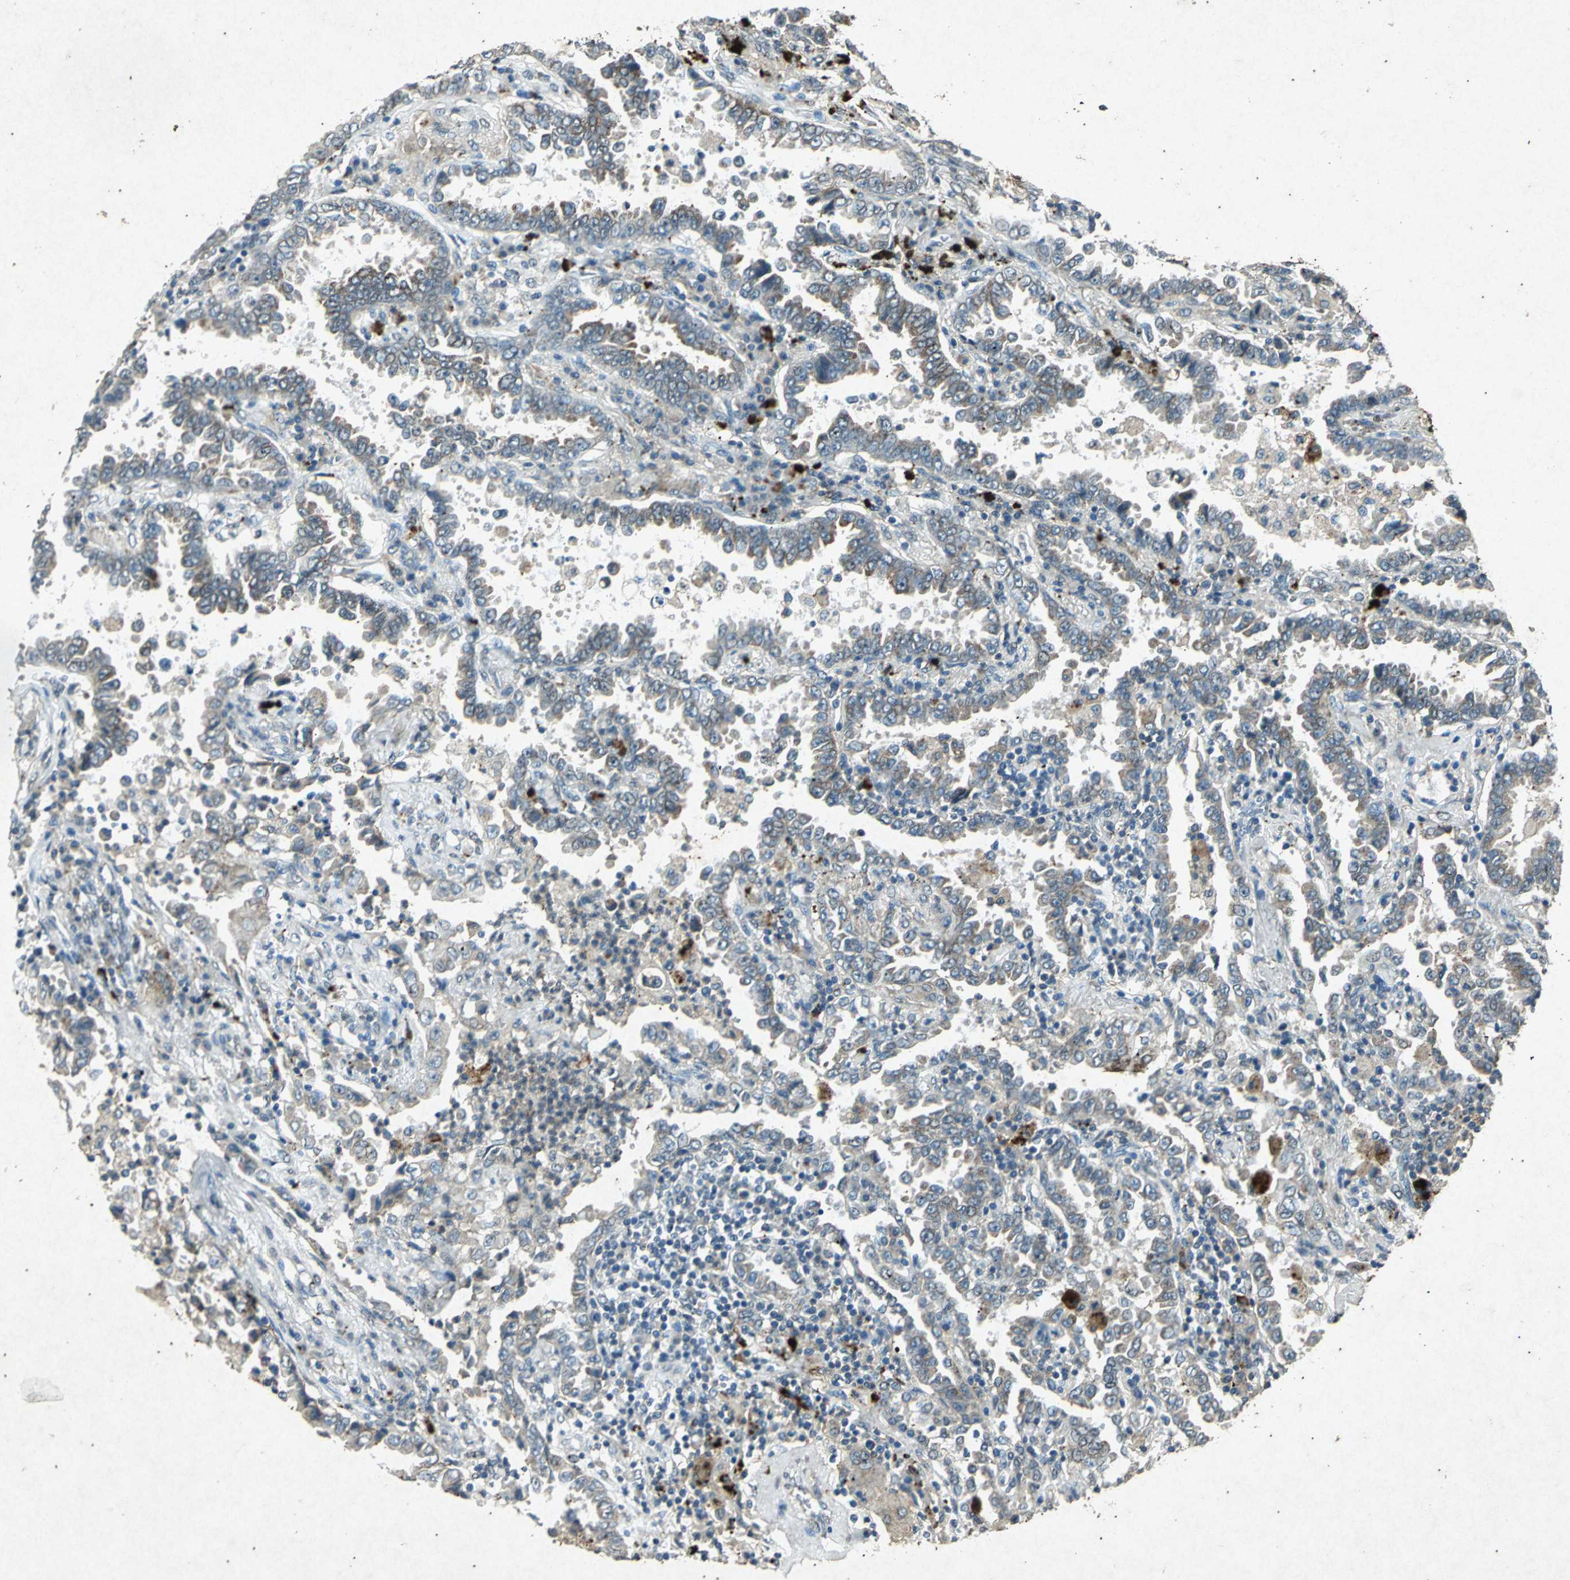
{"staining": {"intensity": "moderate", "quantity": "25%-75%", "location": "cytoplasmic/membranous"}, "tissue": "lung cancer", "cell_type": "Tumor cells", "image_type": "cancer", "snomed": [{"axis": "morphology", "description": "Normal tissue, NOS"}, {"axis": "morphology", "description": "Inflammation, NOS"}, {"axis": "morphology", "description": "Adenocarcinoma, NOS"}, {"axis": "topography", "description": "Lung"}], "caption": "Moderate cytoplasmic/membranous expression is identified in approximately 25%-75% of tumor cells in adenocarcinoma (lung).", "gene": "PSEN1", "patient": {"sex": "female", "age": 64}}